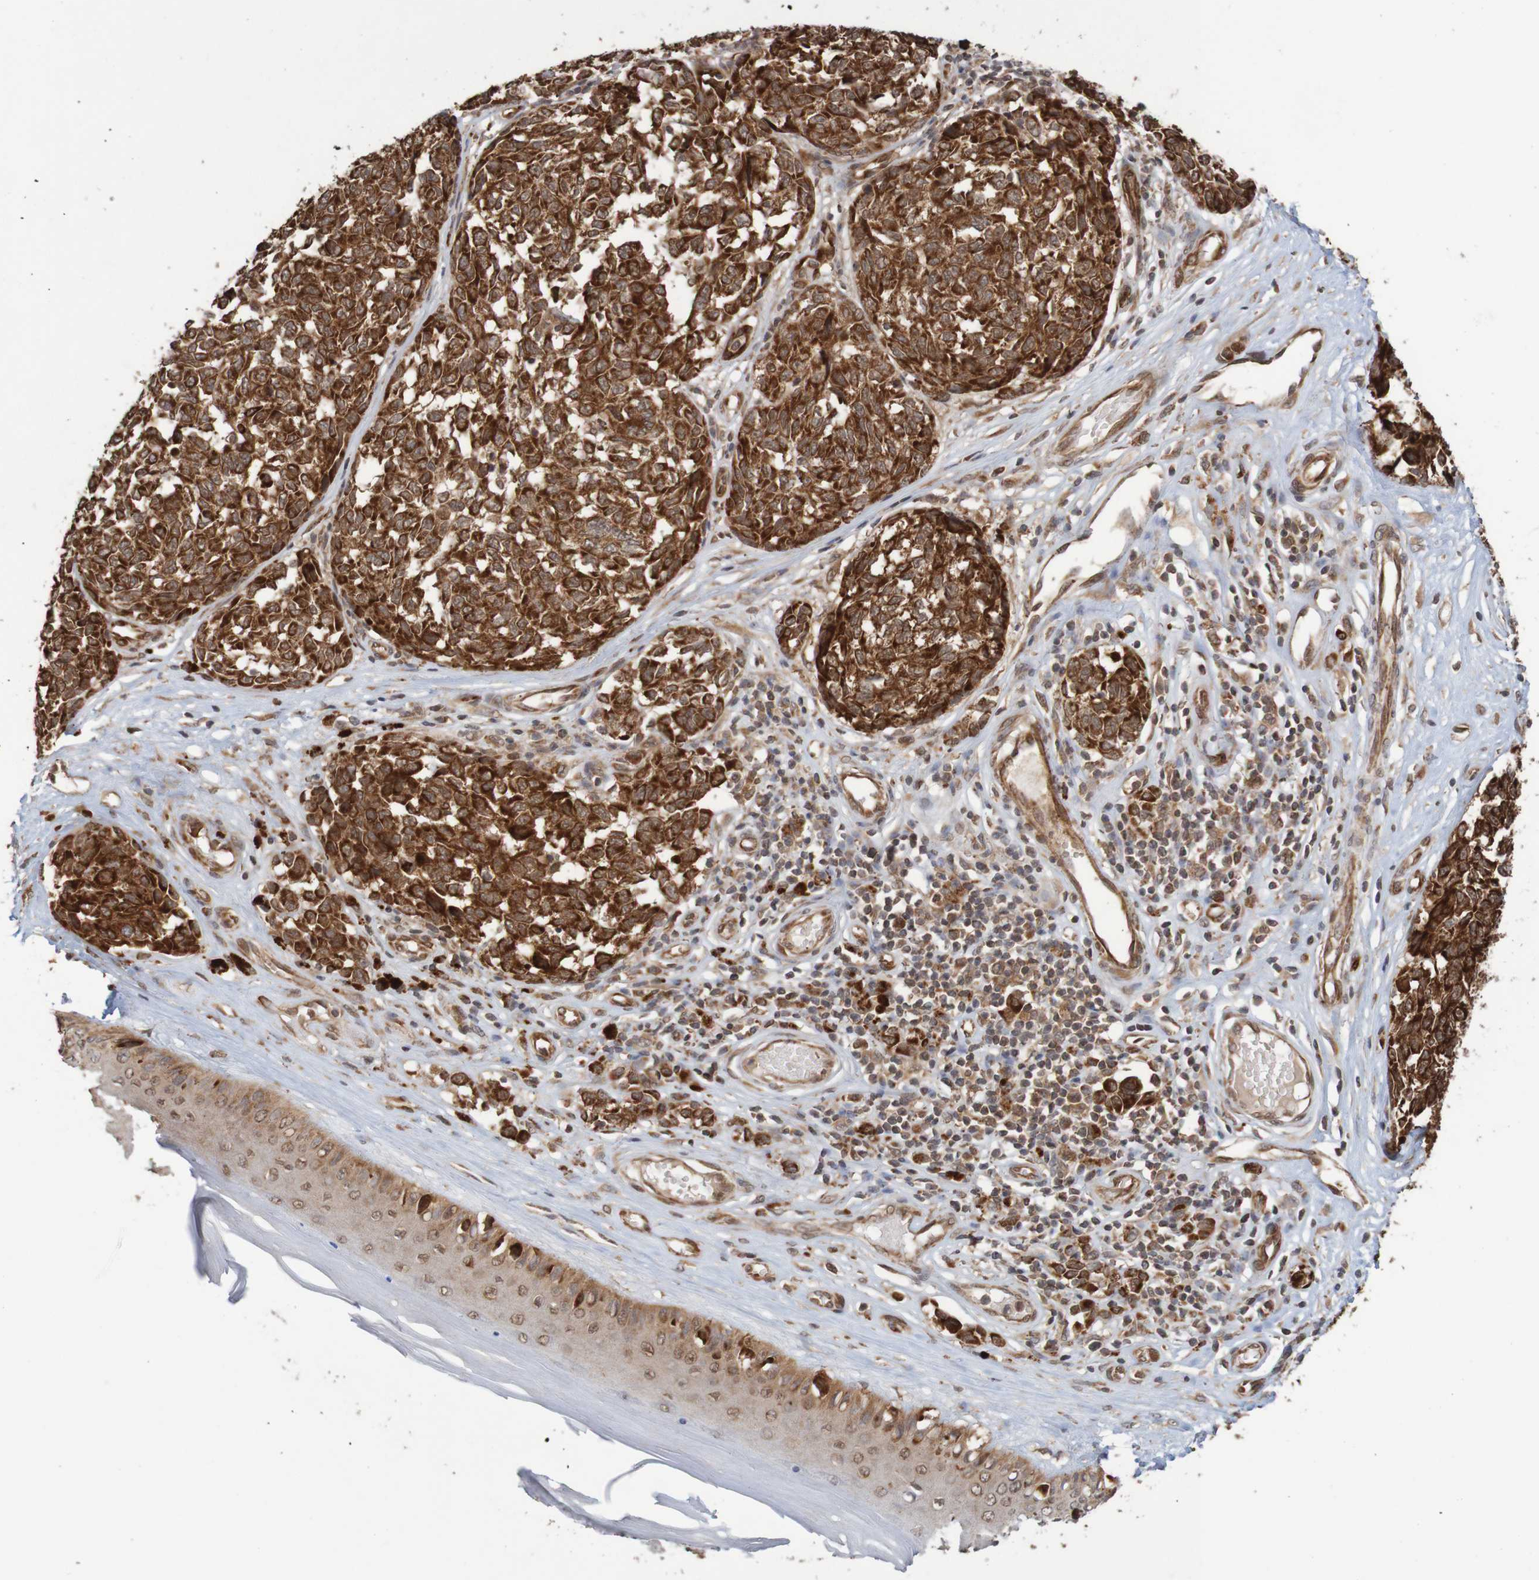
{"staining": {"intensity": "strong", "quantity": ">75%", "location": "cytoplasmic/membranous"}, "tissue": "melanoma", "cell_type": "Tumor cells", "image_type": "cancer", "snomed": [{"axis": "morphology", "description": "Malignant melanoma, NOS"}, {"axis": "topography", "description": "Skin"}], "caption": "Immunohistochemistry (IHC) image of human malignant melanoma stained for a protein (brown), which reveals high levels of strong cytoplasmic/membranous expression in approximately >75% of tumor cells.", "gene": "MRPL52", "patient": {"sex": "female", "age": 64}}